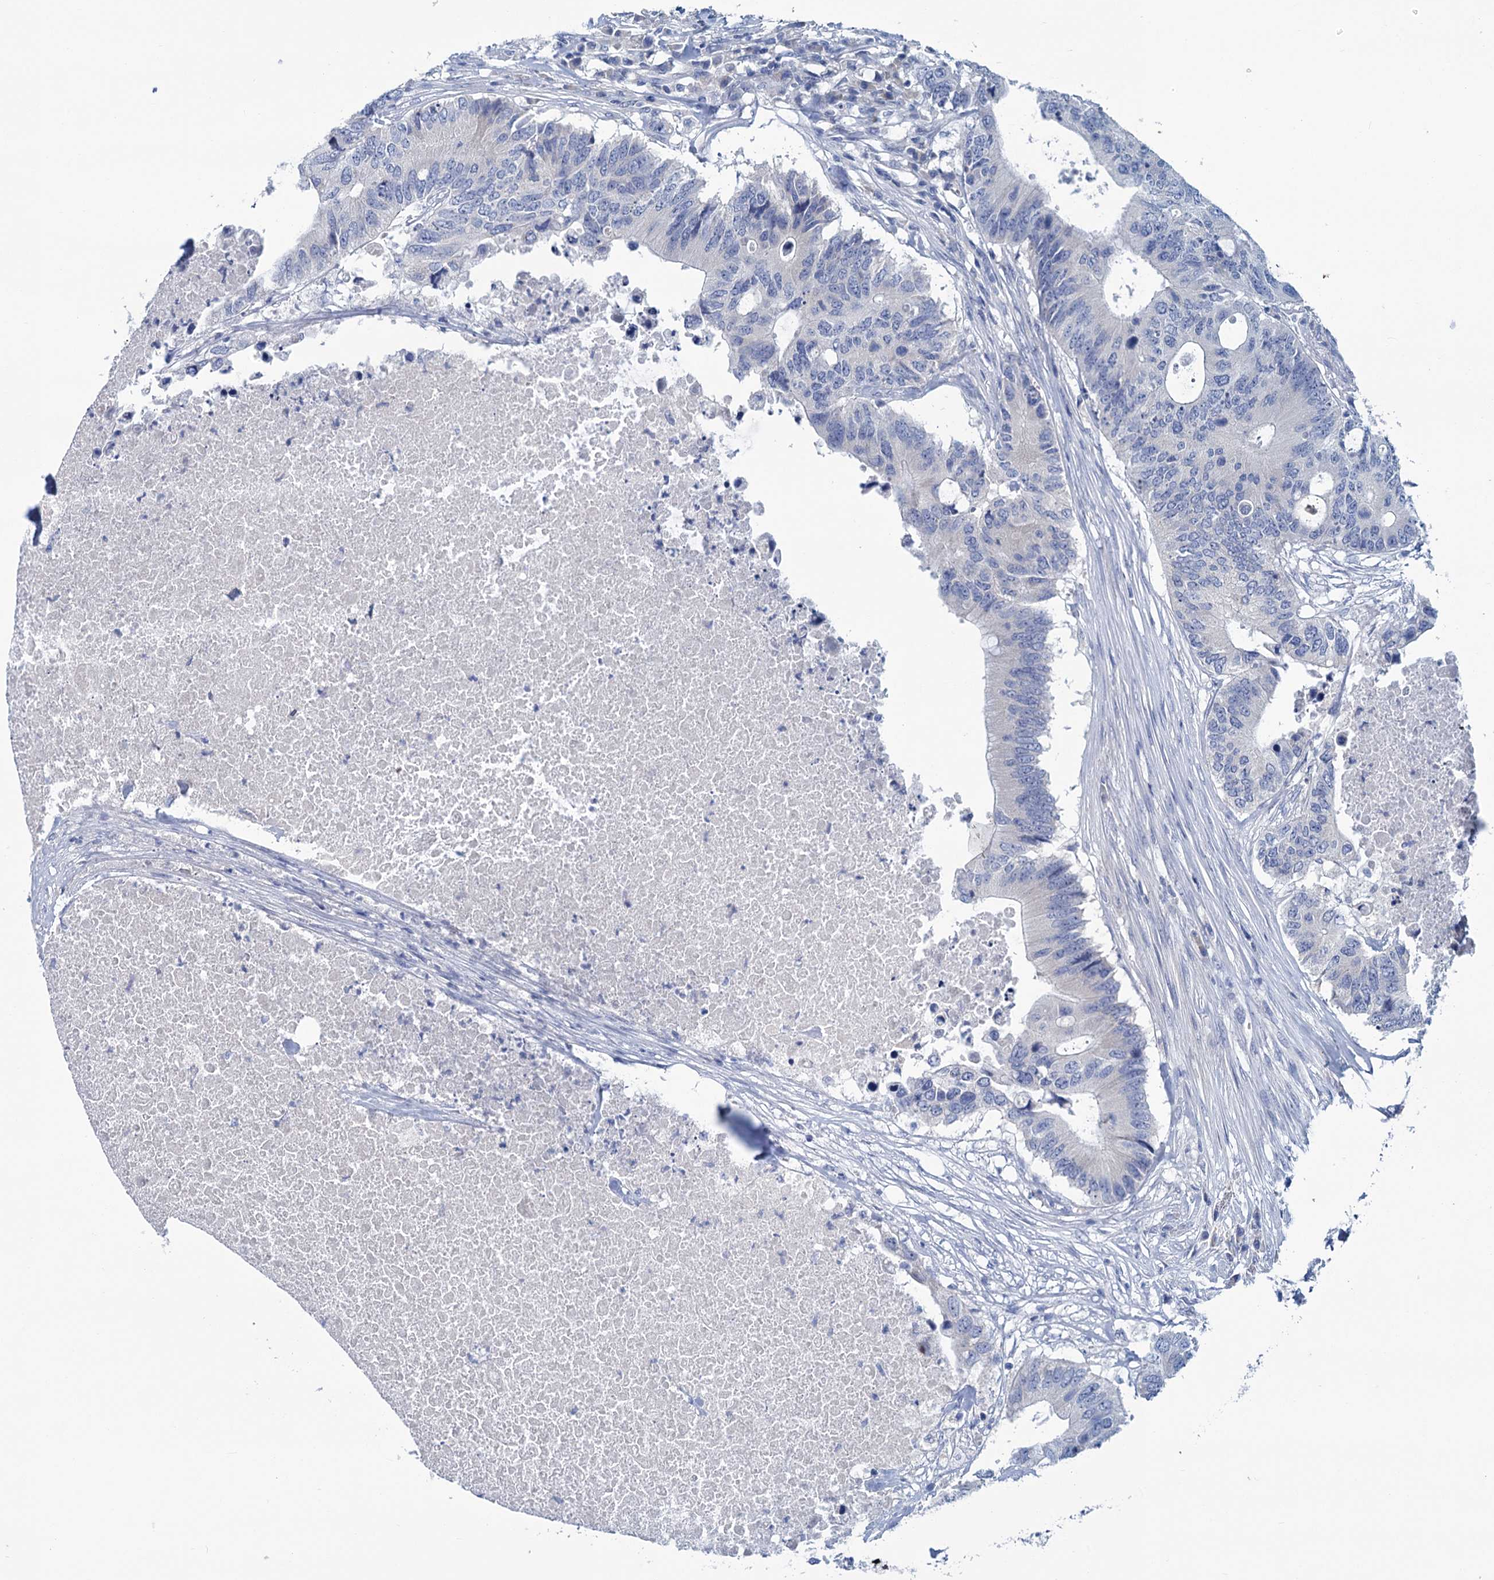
{"staining": {"intensity": "negative", "quantity": "none", "location": "none"}, "tissue": "colorectal cancer", "cell_type": "Tumor cells", "image_type": "cancer", "snomed": [{"axis": "morphology", "description": "Adenocarcinoma, NOS"}, {"axis": "topography", "description": "Colon"}], "caption": "Immunohistochemistry (IHC) of human adenocarcinoma (colorectal) demonstrates no positivity in tumor cells.", "gene": "MYOZ3", "patient": {"sex": "male", "age": 71}}